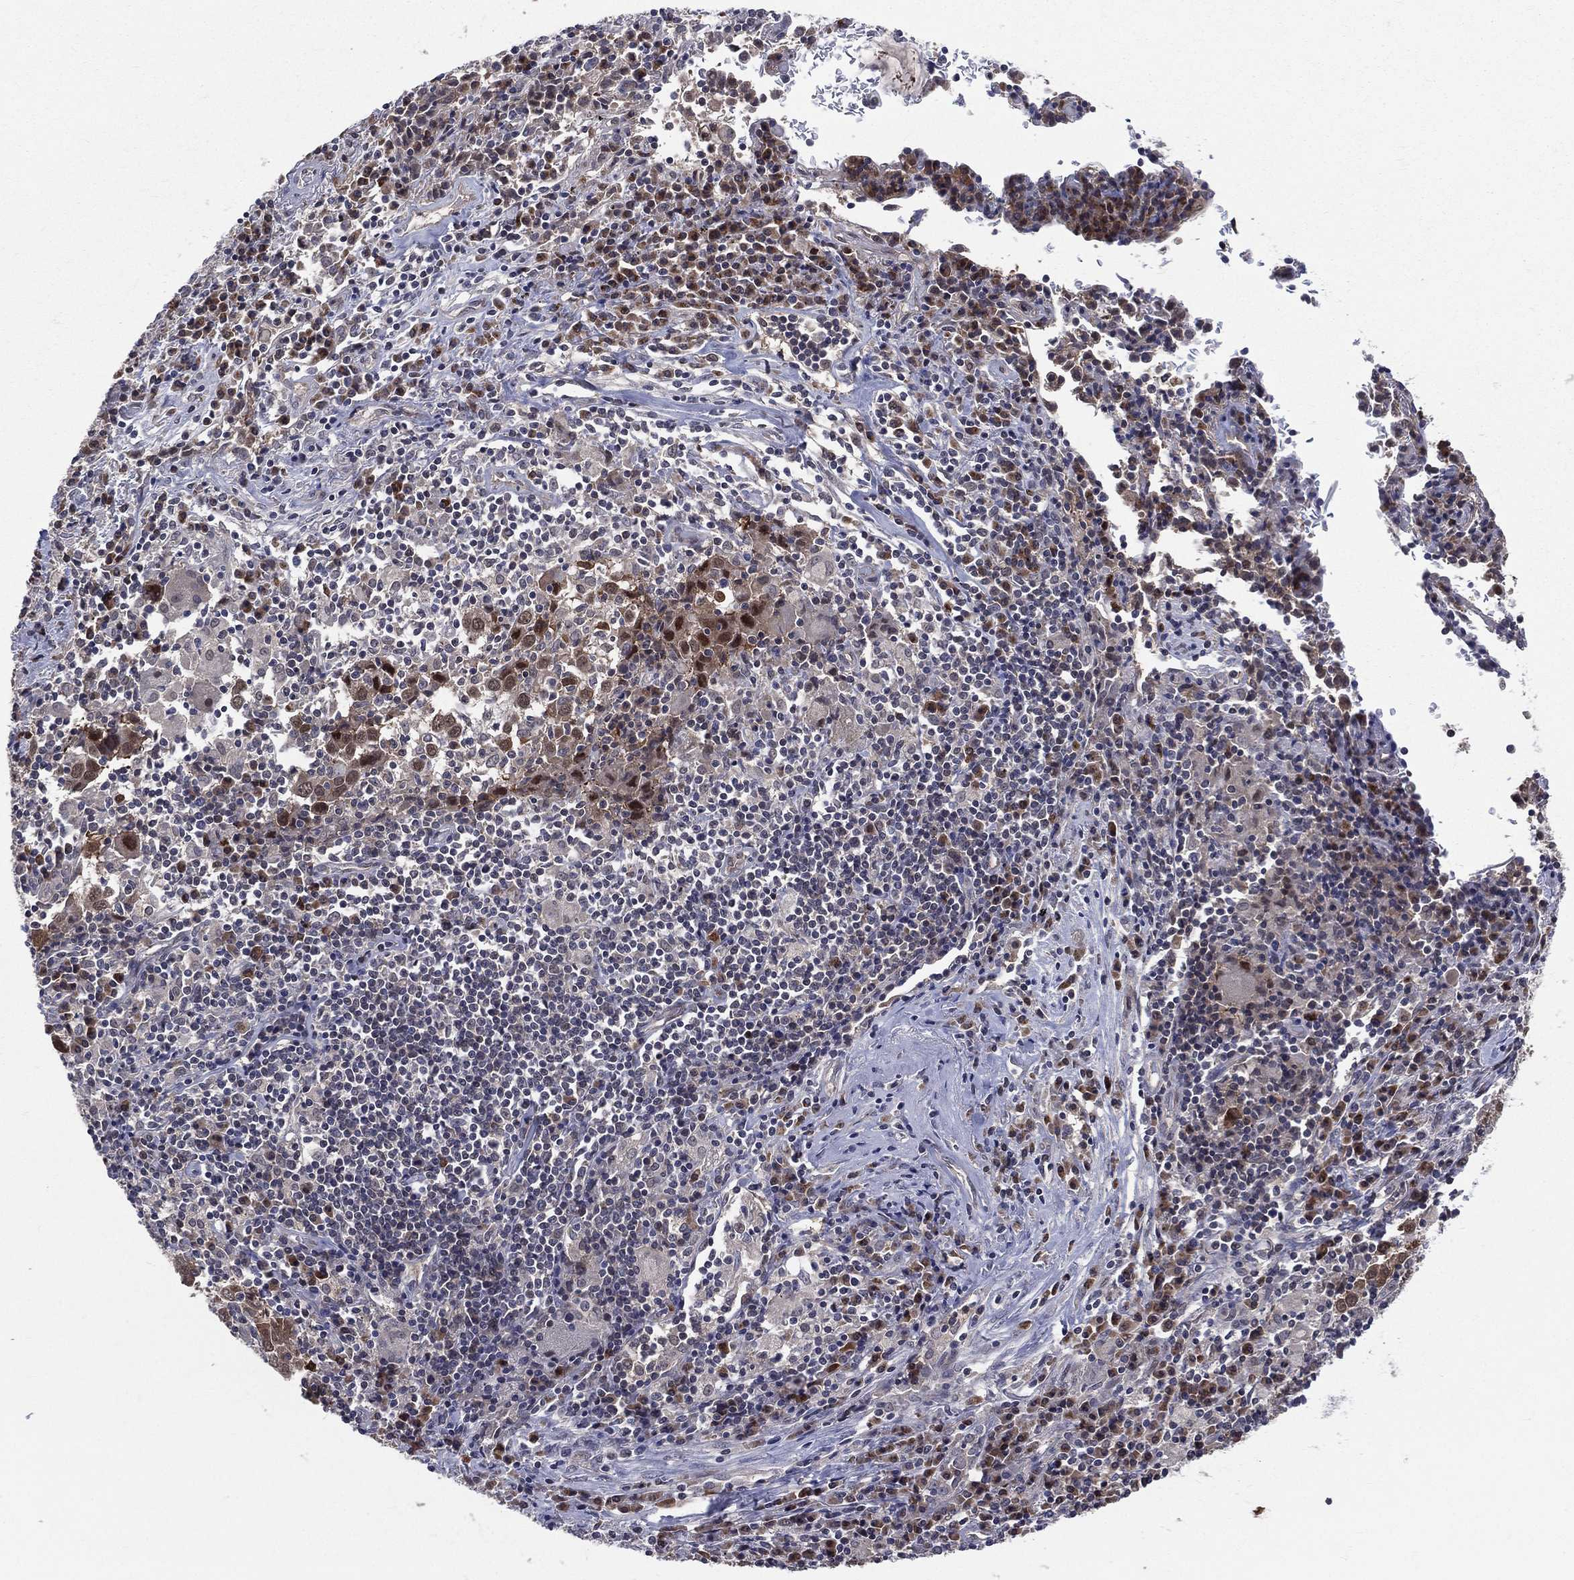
{"staining": {"intensity": "negative", "quantity": "none", "location": "none"}, "tissue": "lung cancer", "cell_type": "Tumor cells", "image_type": "cancer", "snomed": [{"axis": "morphology", "description": "Squamous cell carcinoma, NOS"}, {"axis": "topography", "description": "Lung"}], "caption": "Tumor cells show no significant protein expression in lung cancer.", "gene": "DLG4", "patient": {"sex": "male", "age": 57}}